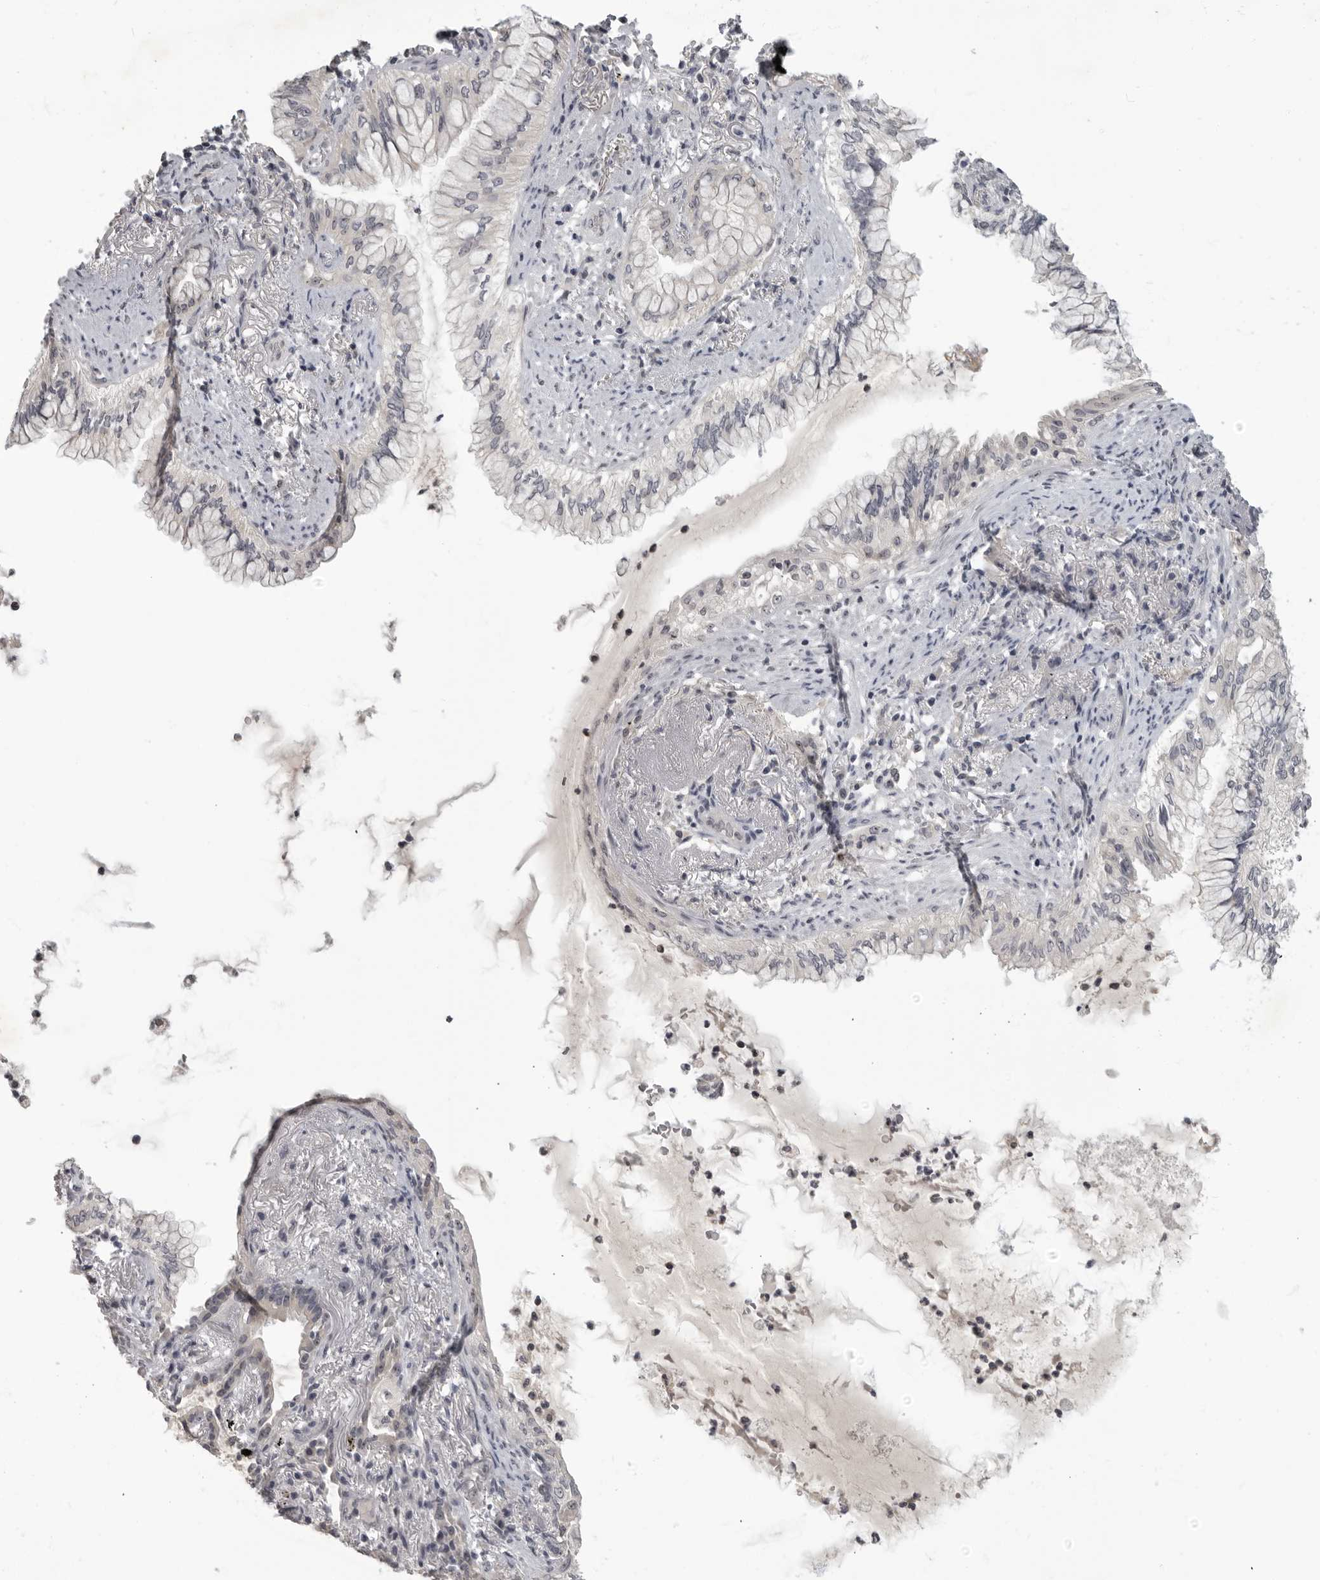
{"staining": {"intensity": "negative", "quantity": "none", "location": "none"}, "tissue": "lung cancer", "cell_type": "Tumor cells", "image_type": "cancer", "snomed": [{"axis": "morphology", "description": "Adenocarcinoma, NOS"}, {"axis": "topography", "description": "Lung"}], "caption": "Tumor cells are negative for brown protein staining in lung cancer.", "gene": "MRTO4", "patient": {"sex": "female", "age": 70}}